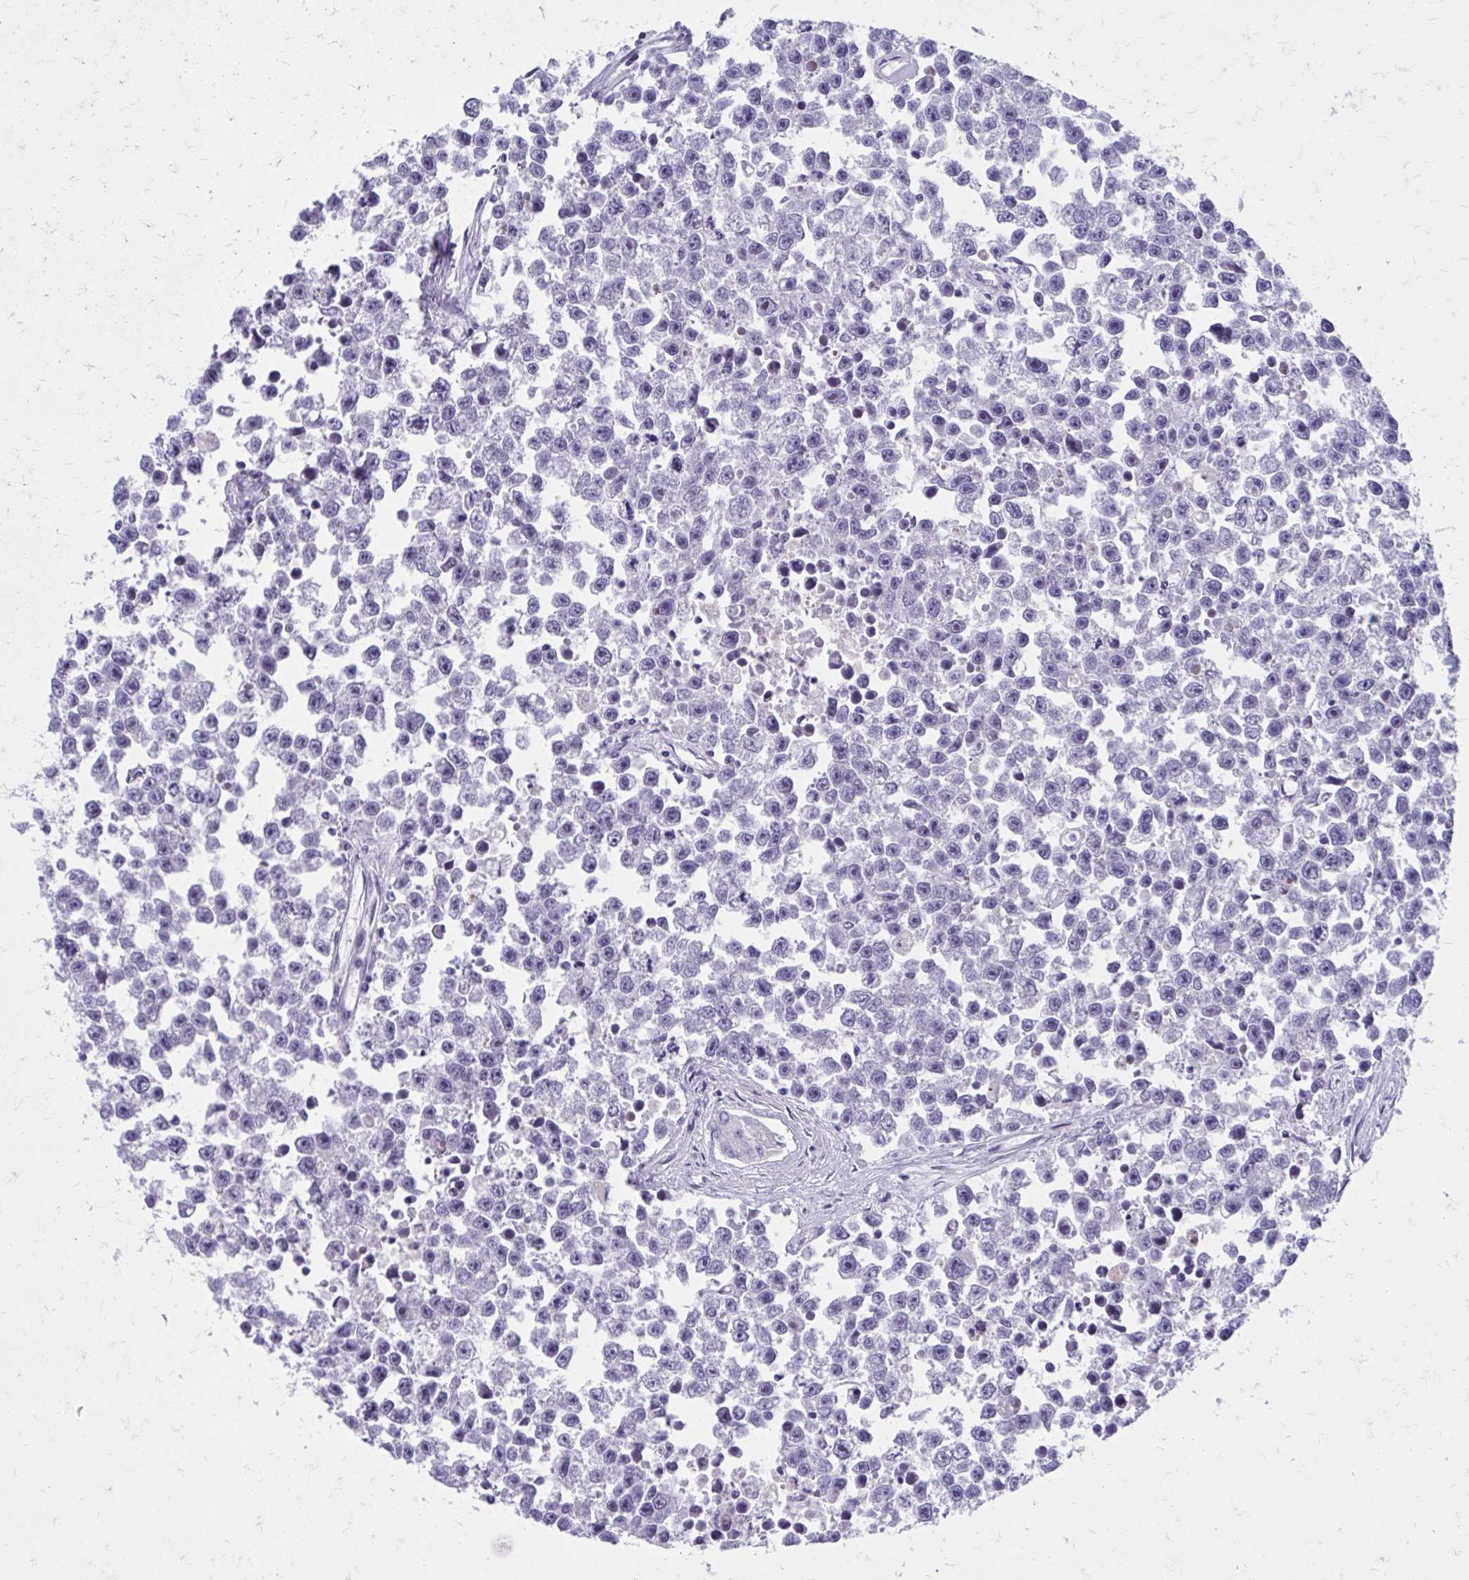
{"staining": {"intensity": "negative", "quantity": "none", "location": "none"}, "tissue": "testis cancer", "cell_type": "Tumor cells", "image_type": "cancer", "snomed": [{"axis": "morphology", "description": "Seminoma, NOS"}, {"axis": "topography", "description": "Testis"}], "caption": "IHC of human seminoma (testis) exhibits no positivity in tumor cells.", "gene": "LCN15", "patient": {"sex": "male", "age": 26}}